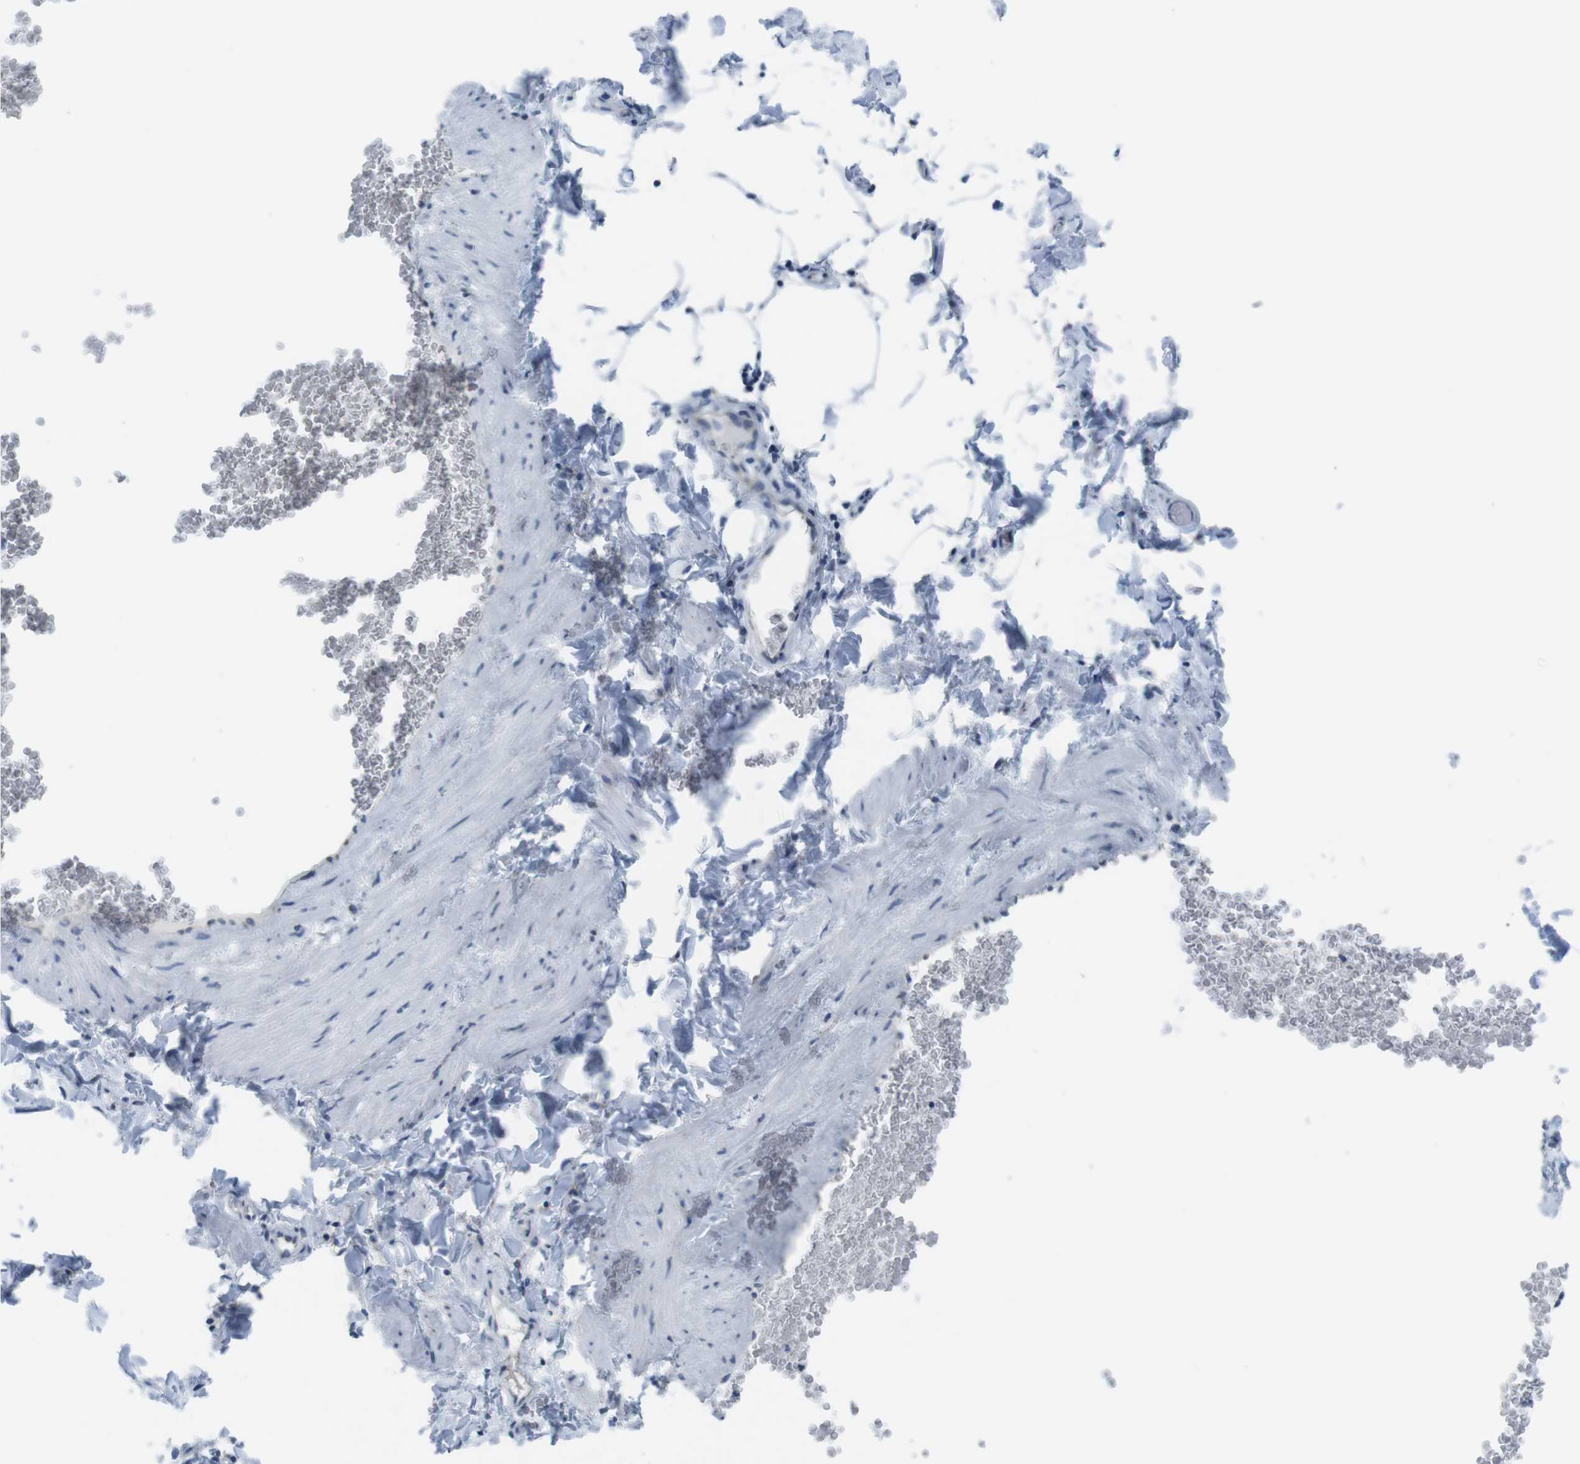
{"staining": {"intensity": "negative", "quantity": "none", "location": "none"}, "tissue": "adipose tissue", "cell_type": "Adipocytes", "image_type": "normal", "snomed": [{"axis": "morphology", "description": "Normal tissue, NOS"}, {"axis": "topography", "description": "Vascular tissue"}], "caption": "Adipocytes are negative for brown protein staining in normal adipose tissue. The staining was performed using DAB (3,3'-diaminobenzidine) to visualize the protein expression in brown, while the nuclei were stained in blue with hematoxylin (Magnification: 20x).", "gene": "CLPTM1L", "patient": {"sex": "male", "age": 41}}